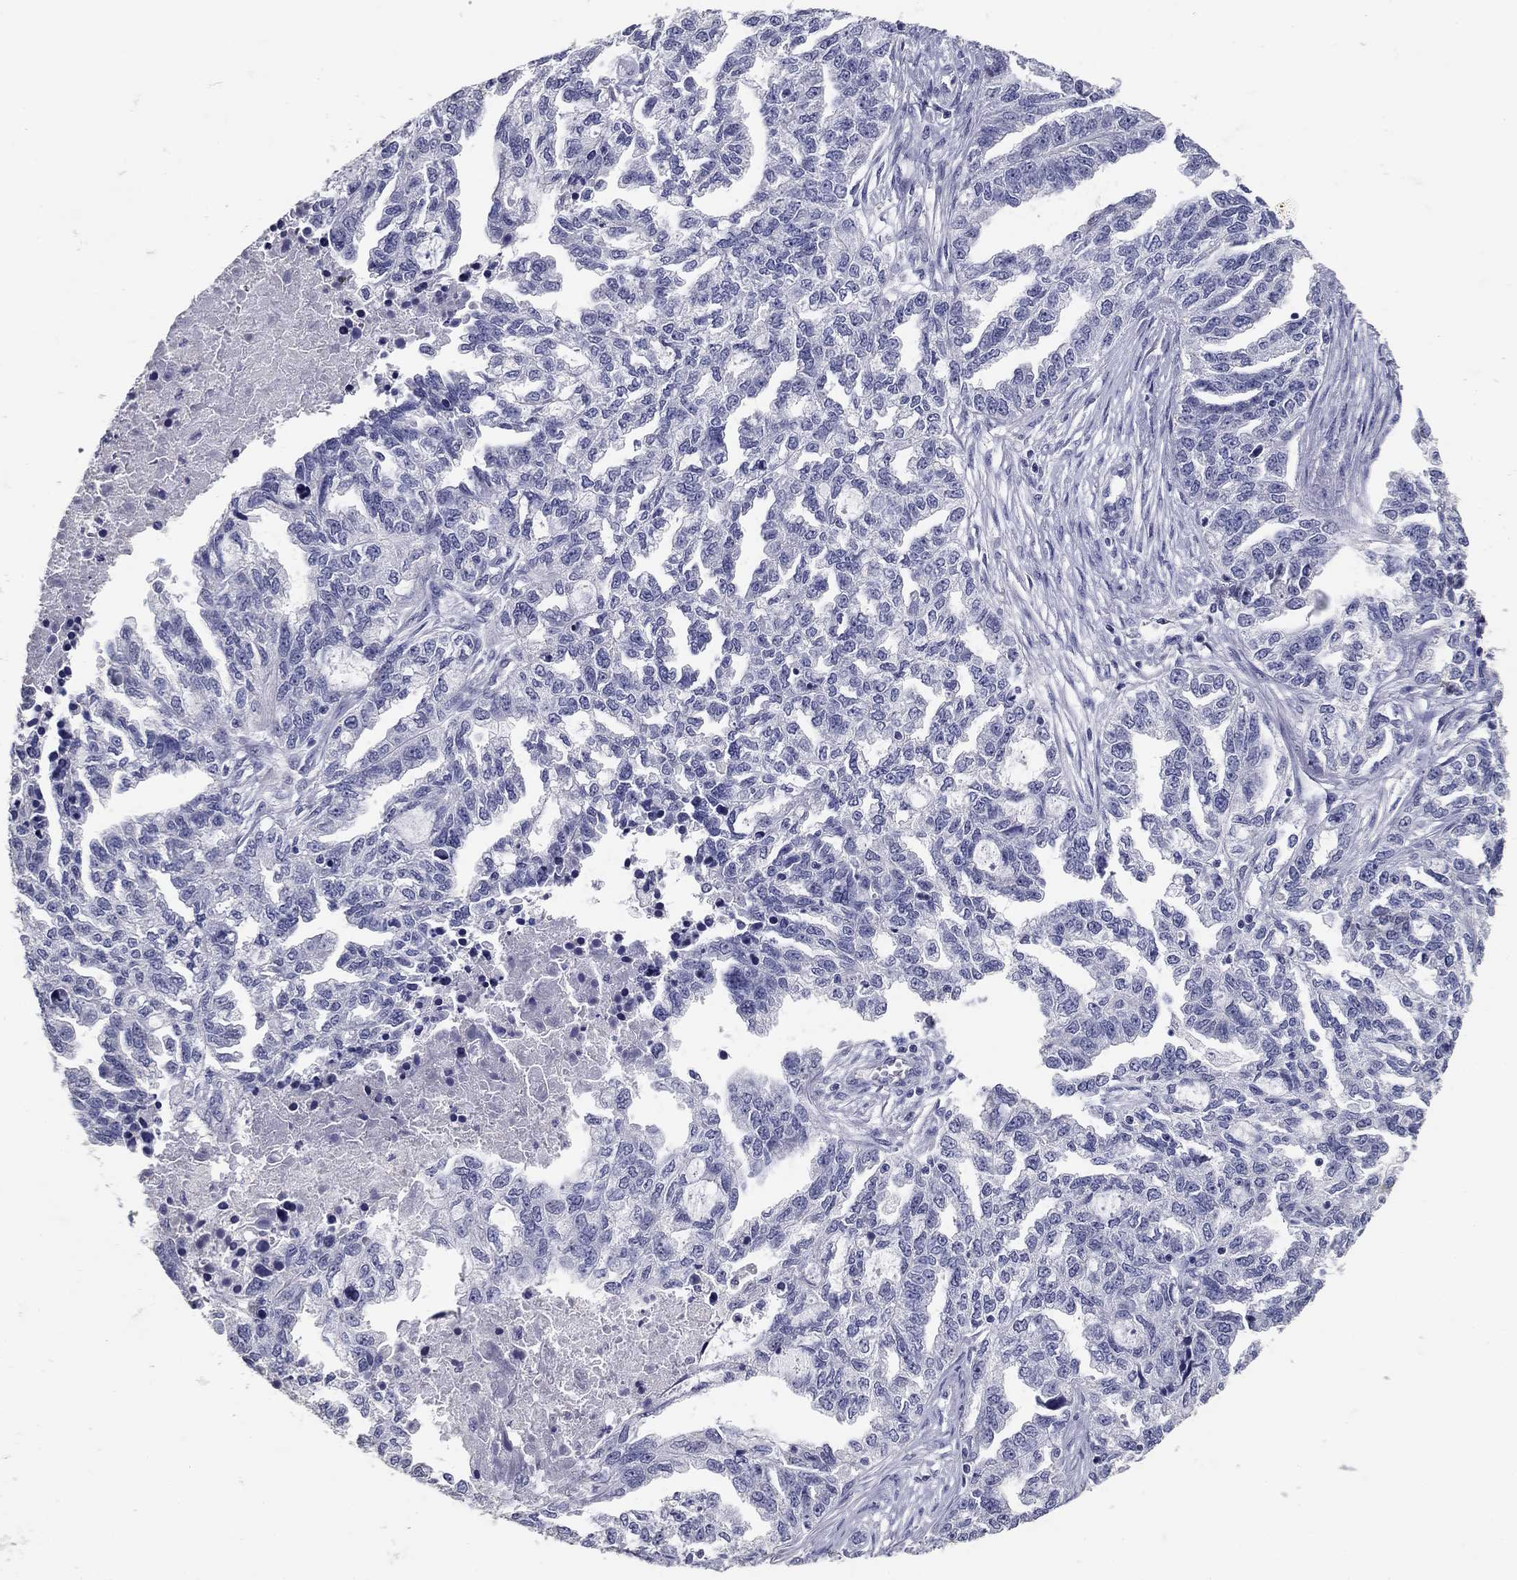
{"staining": {"intensity": "negative", "quantity": "none", "location": "none"}, "tissue": "ovarian cancer", "cell_type": "Tumor cells", "image_type": "cancer", "snomed": [{"axis": "morphology", "description": "Cystadenocarcinoma, serous, NOS"}, {"axis": "topography", "description": "Ovary"}], "caption": "IHC photomicrograph of serous cystadenocarcinoma (ovarian) stained for a protein (brown), which demonstrates no expression in tumor cells.", "gene": "POMC", "patient": {"sex": "female", "age": 51}}